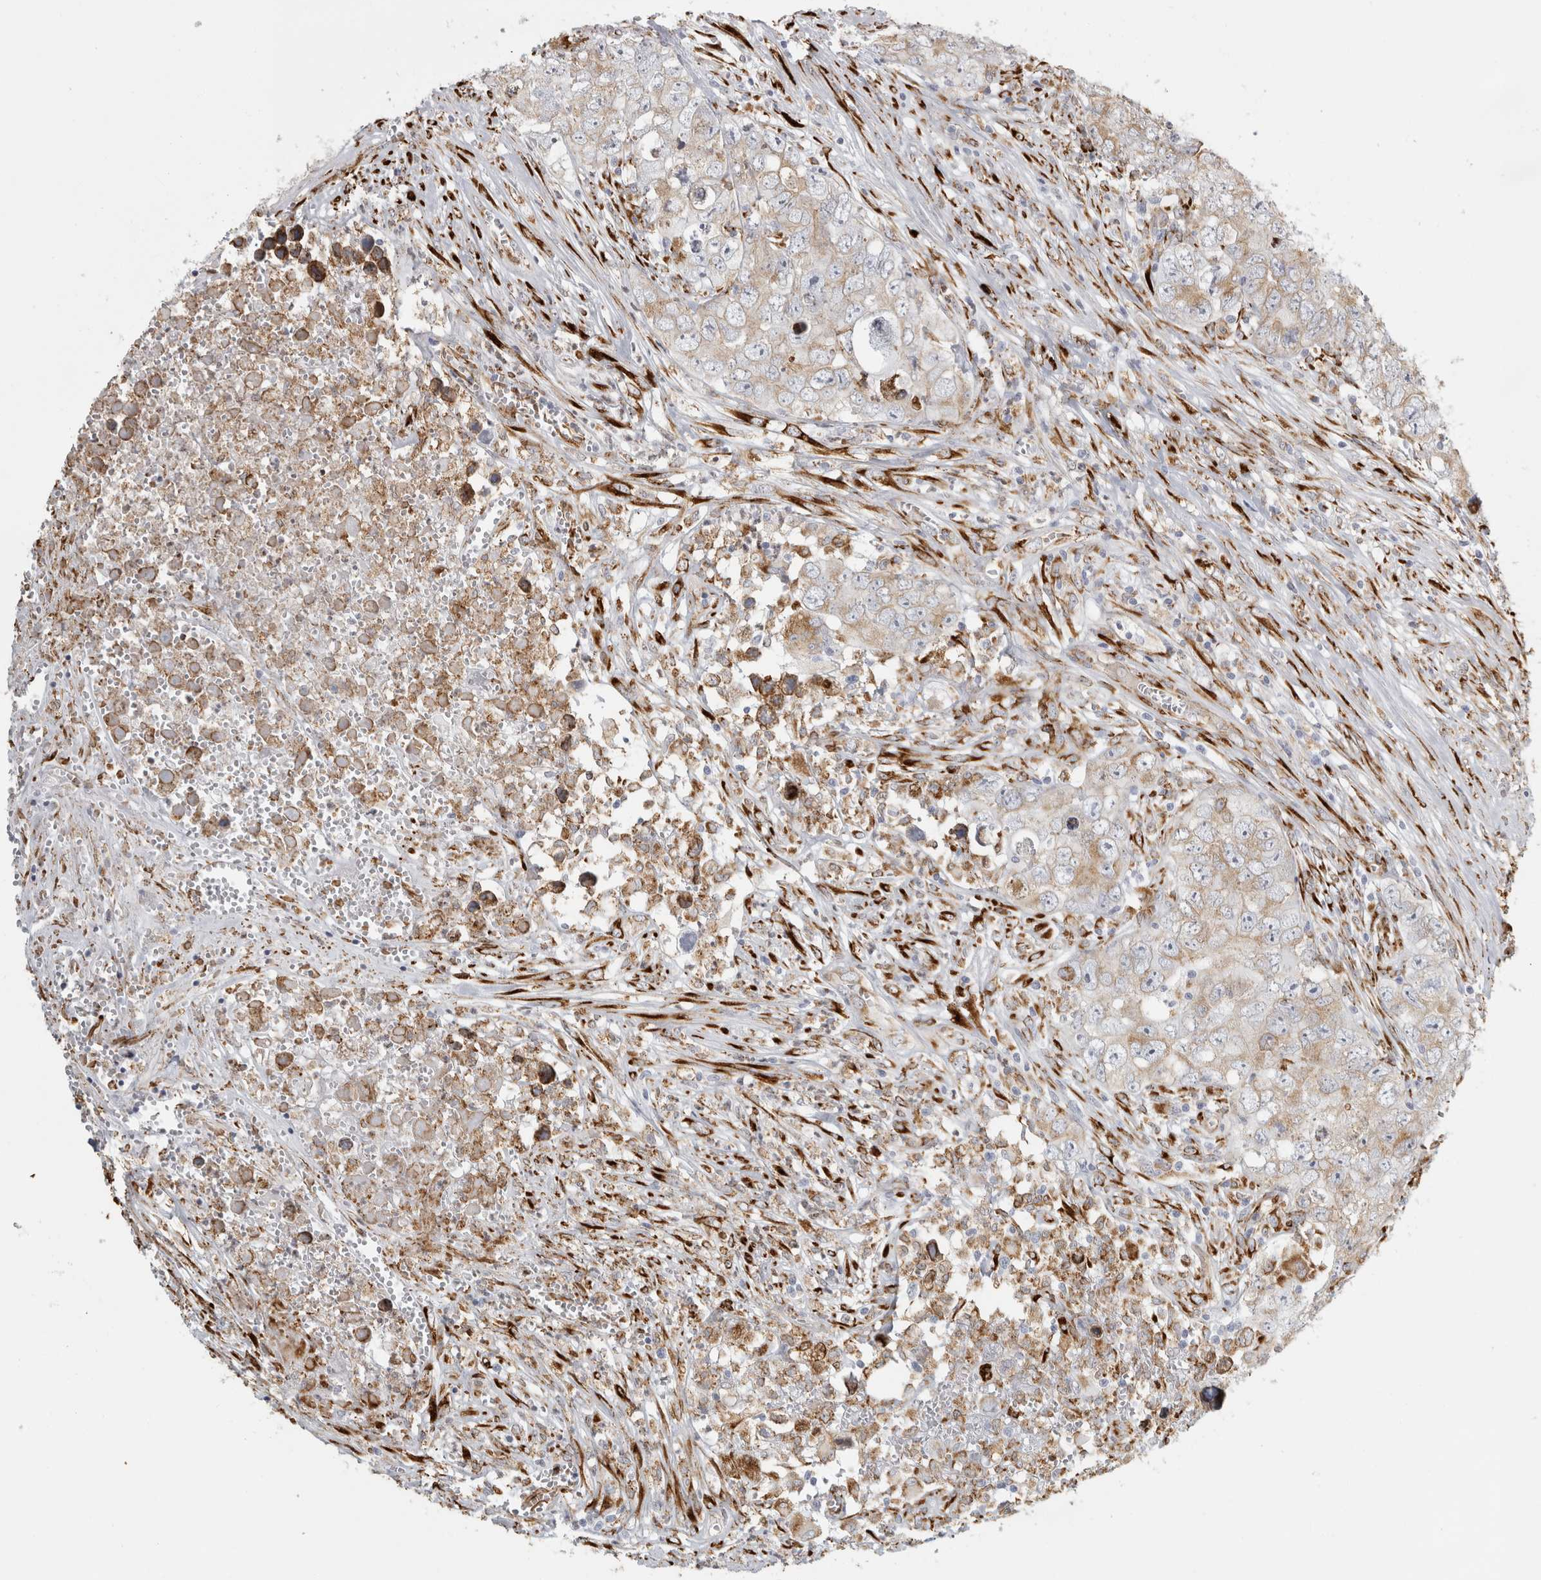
{"staining": {"intensity": "weak", "quantity": "<25%", "location": "cytoplasmic/membranous"}, "tissue": "testis cancer", "cell_type": "Tumor cells", "image_type": "cancer", "snomed": [{"axis": "morphology", "description": "Seminoma, NOS"}, {"axis": "morphology", "description": "Carcinoma, Embryonal, NOS"}, {"axis": "topography", "description": "Testis"}], "caption": "The immunohistochemistry (IHC) photomicrograph has no significant staining in tumor cells of testis seminoma tissue.", "gene": "OSTN", "patient": {"sex": "male", "age": 43}}